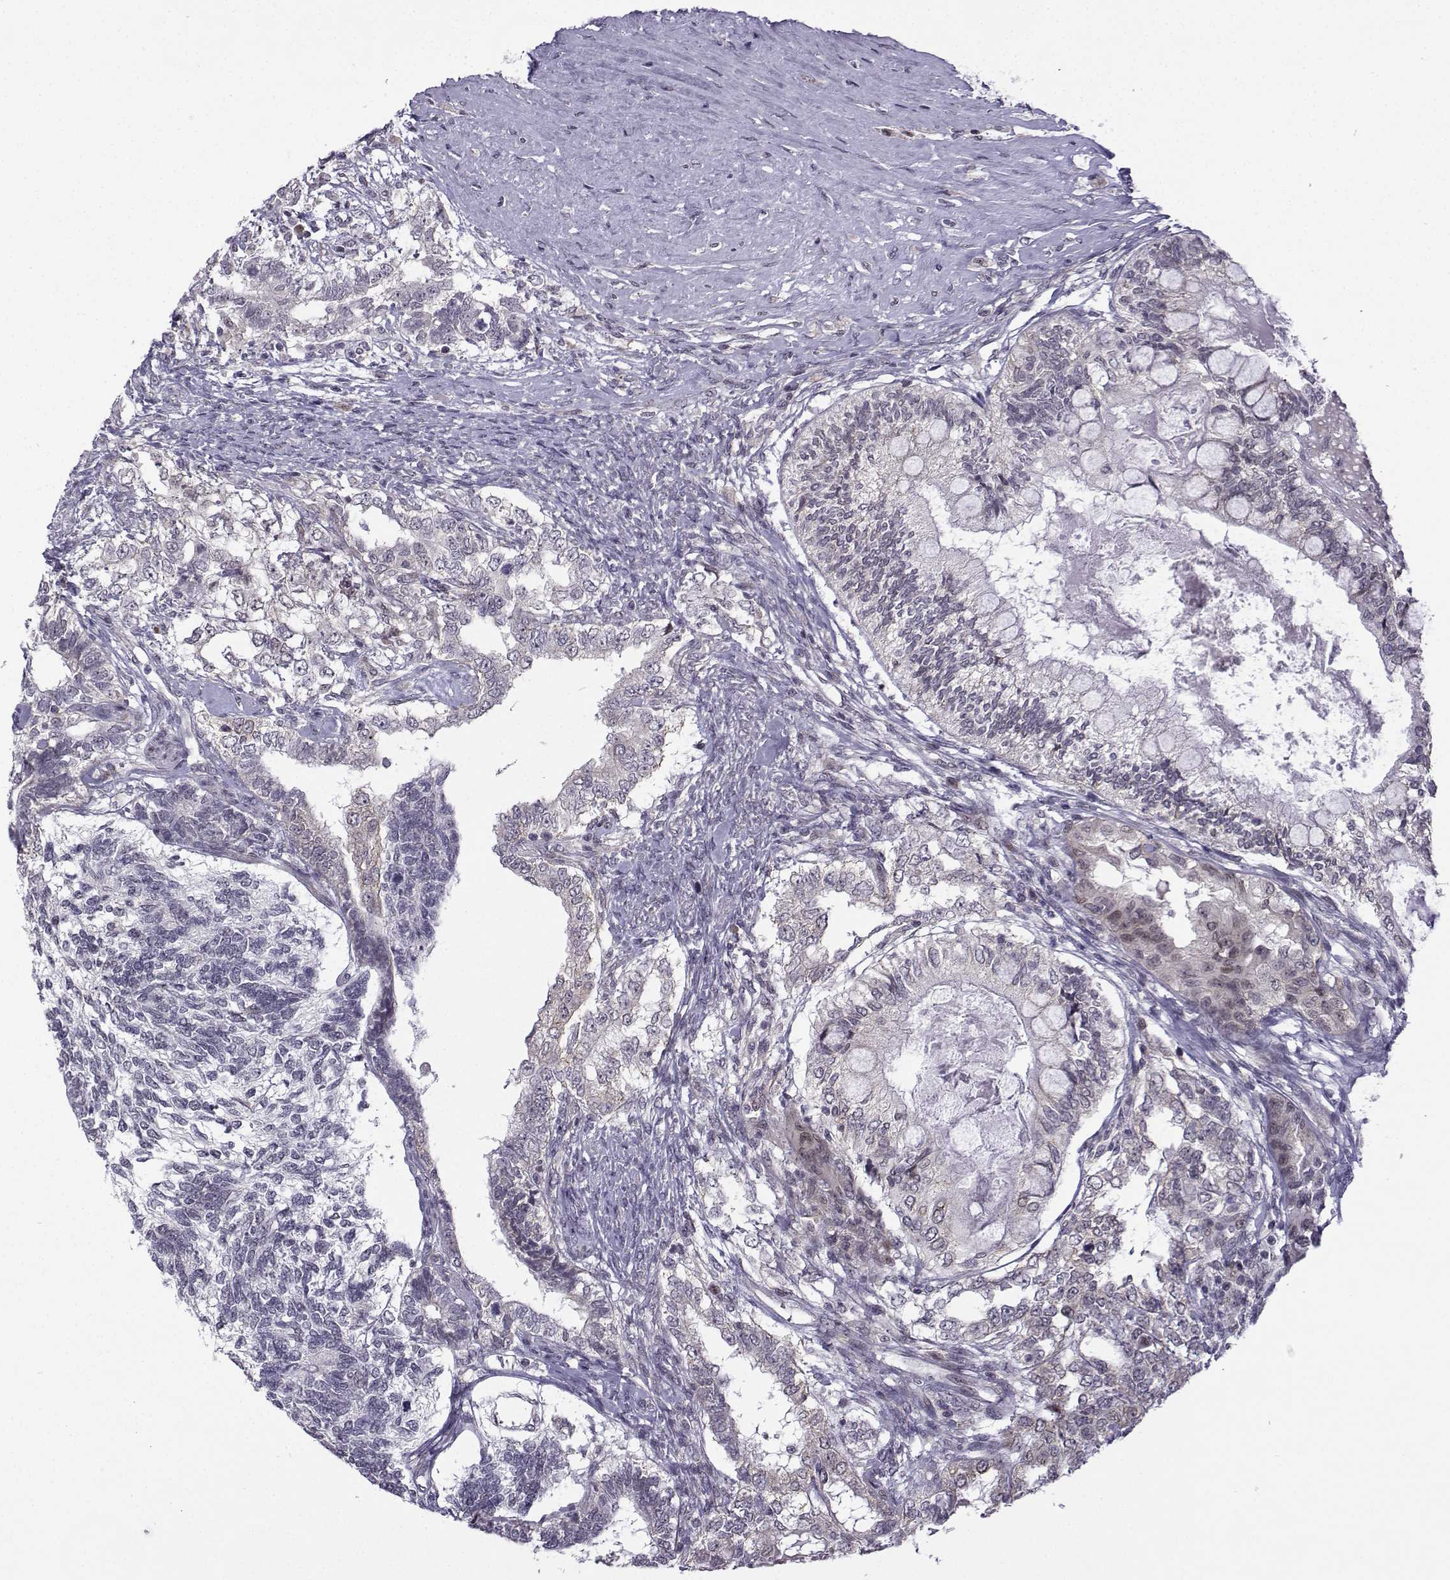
{"staining": {"intensity": "negative", "quantity": "none", "location": "none"}, "tissue": "testis cancer", "cell_type": "Tumor cells", "image_type": "cancer", "snomed": [{"axis": "morphology", "description": "Seminoma, NOS"}, {"axis": "morphology", "description": "Carcinoma, Embryonal, NOS"}, {"axis": "topography", "description": "Testis"}], "caption": "IHC histopathology image of neoplastic tissue: testis cancer stained with DAB demonstrates no significant protein staining in tumor cells.", "gene": "FGF3", "patient": {"sex": "male", "age": 41}}